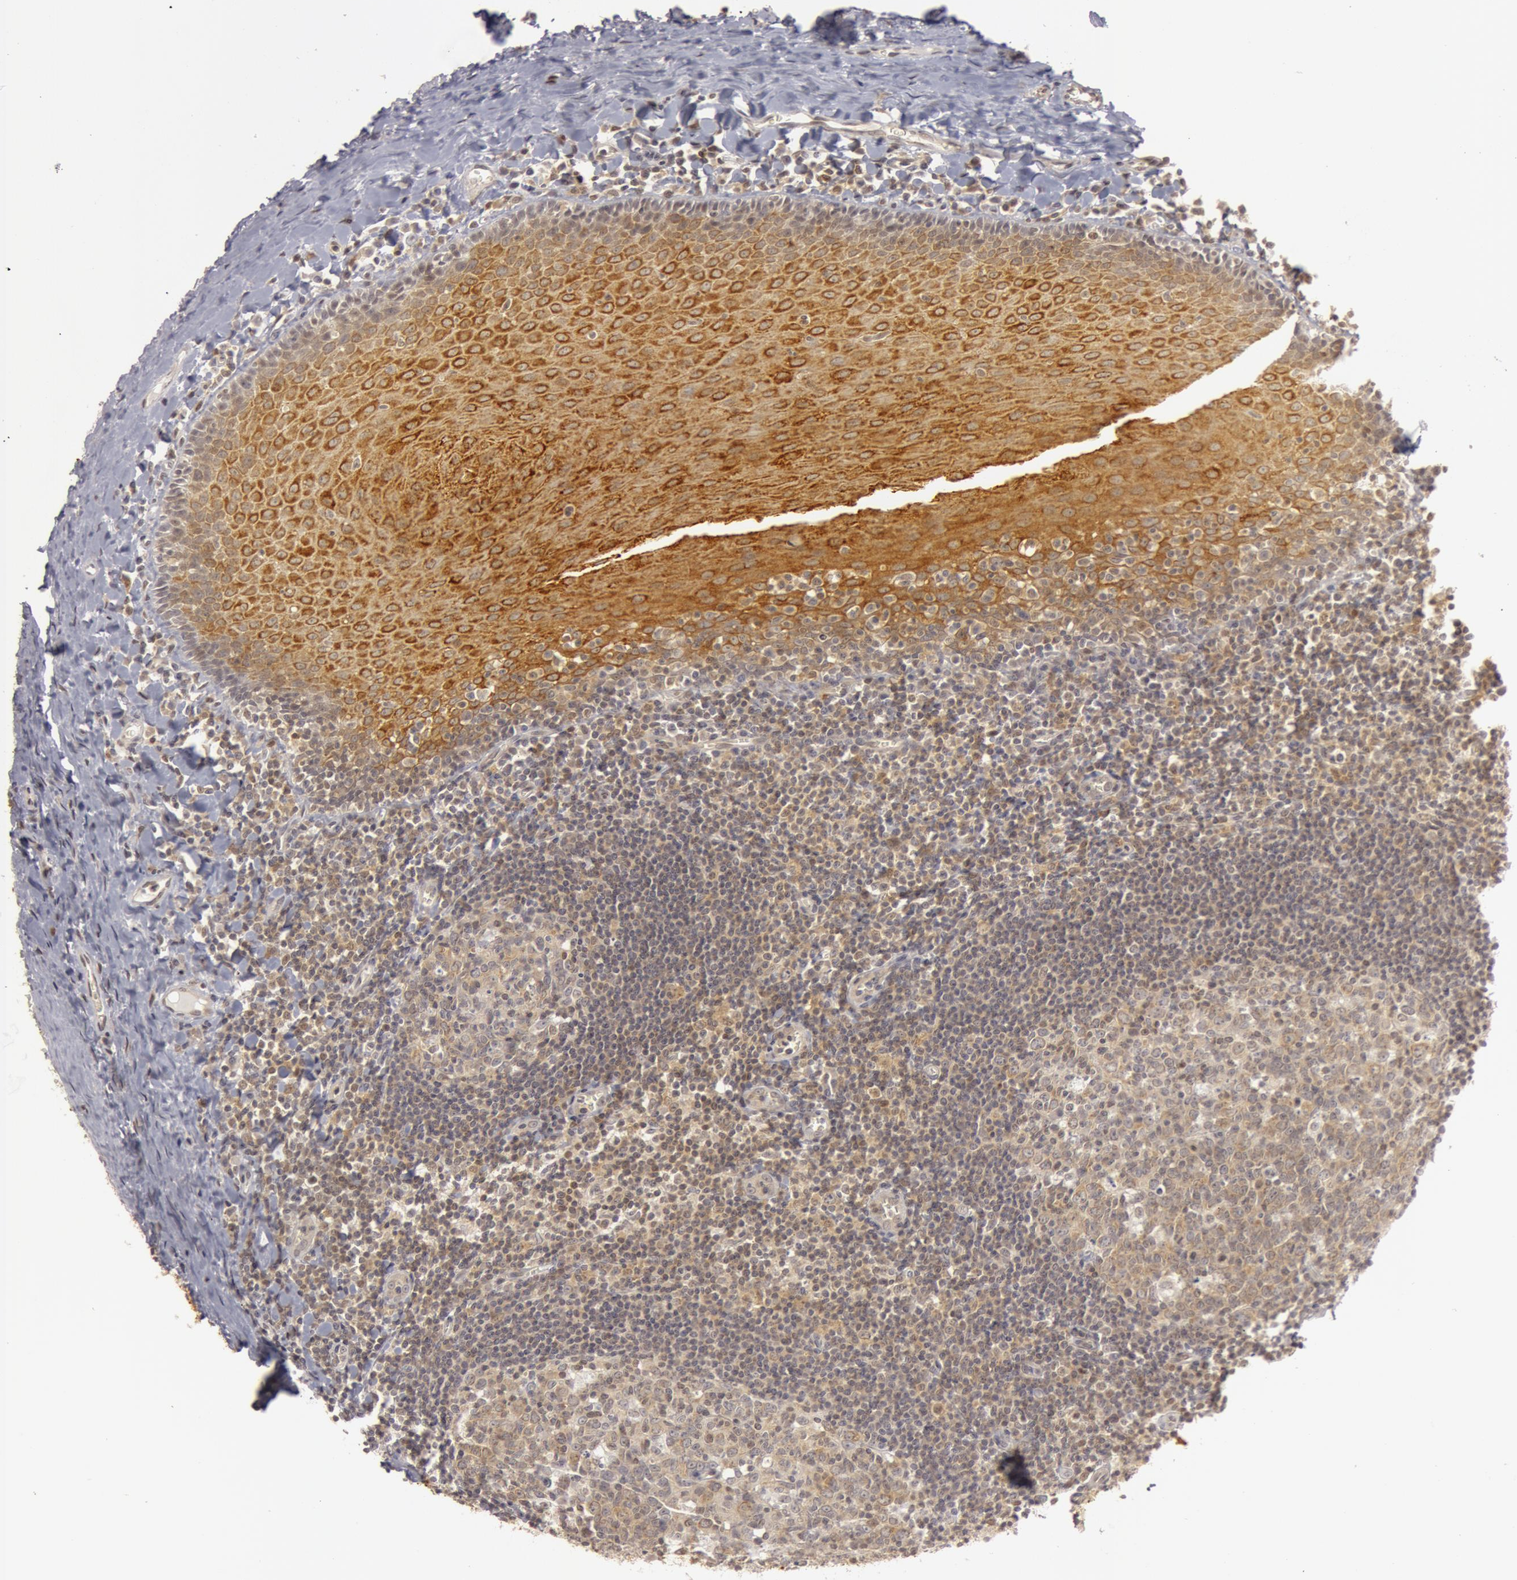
{"staining": {"intensity": "moderate", "quantity": ">75%", "location": "cytoplasmic/membranous"}, "tissue": "oral mucosa", "cell_type": "Squamous epithelial cells", "image_type": "normal", "snomed": [{"axis": "morphology", "description": "Normal tissue, NOS"}, {"axis": "topography", "description": "Oral tissue"}], "caption": "IHC of unremarkable human oral mucosa shows medium levels of moderate cytoplasmic/membranous expression in approximately >75% of squamous epithelial cells.", "gene": "OASL", "patient": {"sex": "male", "age": 20}}